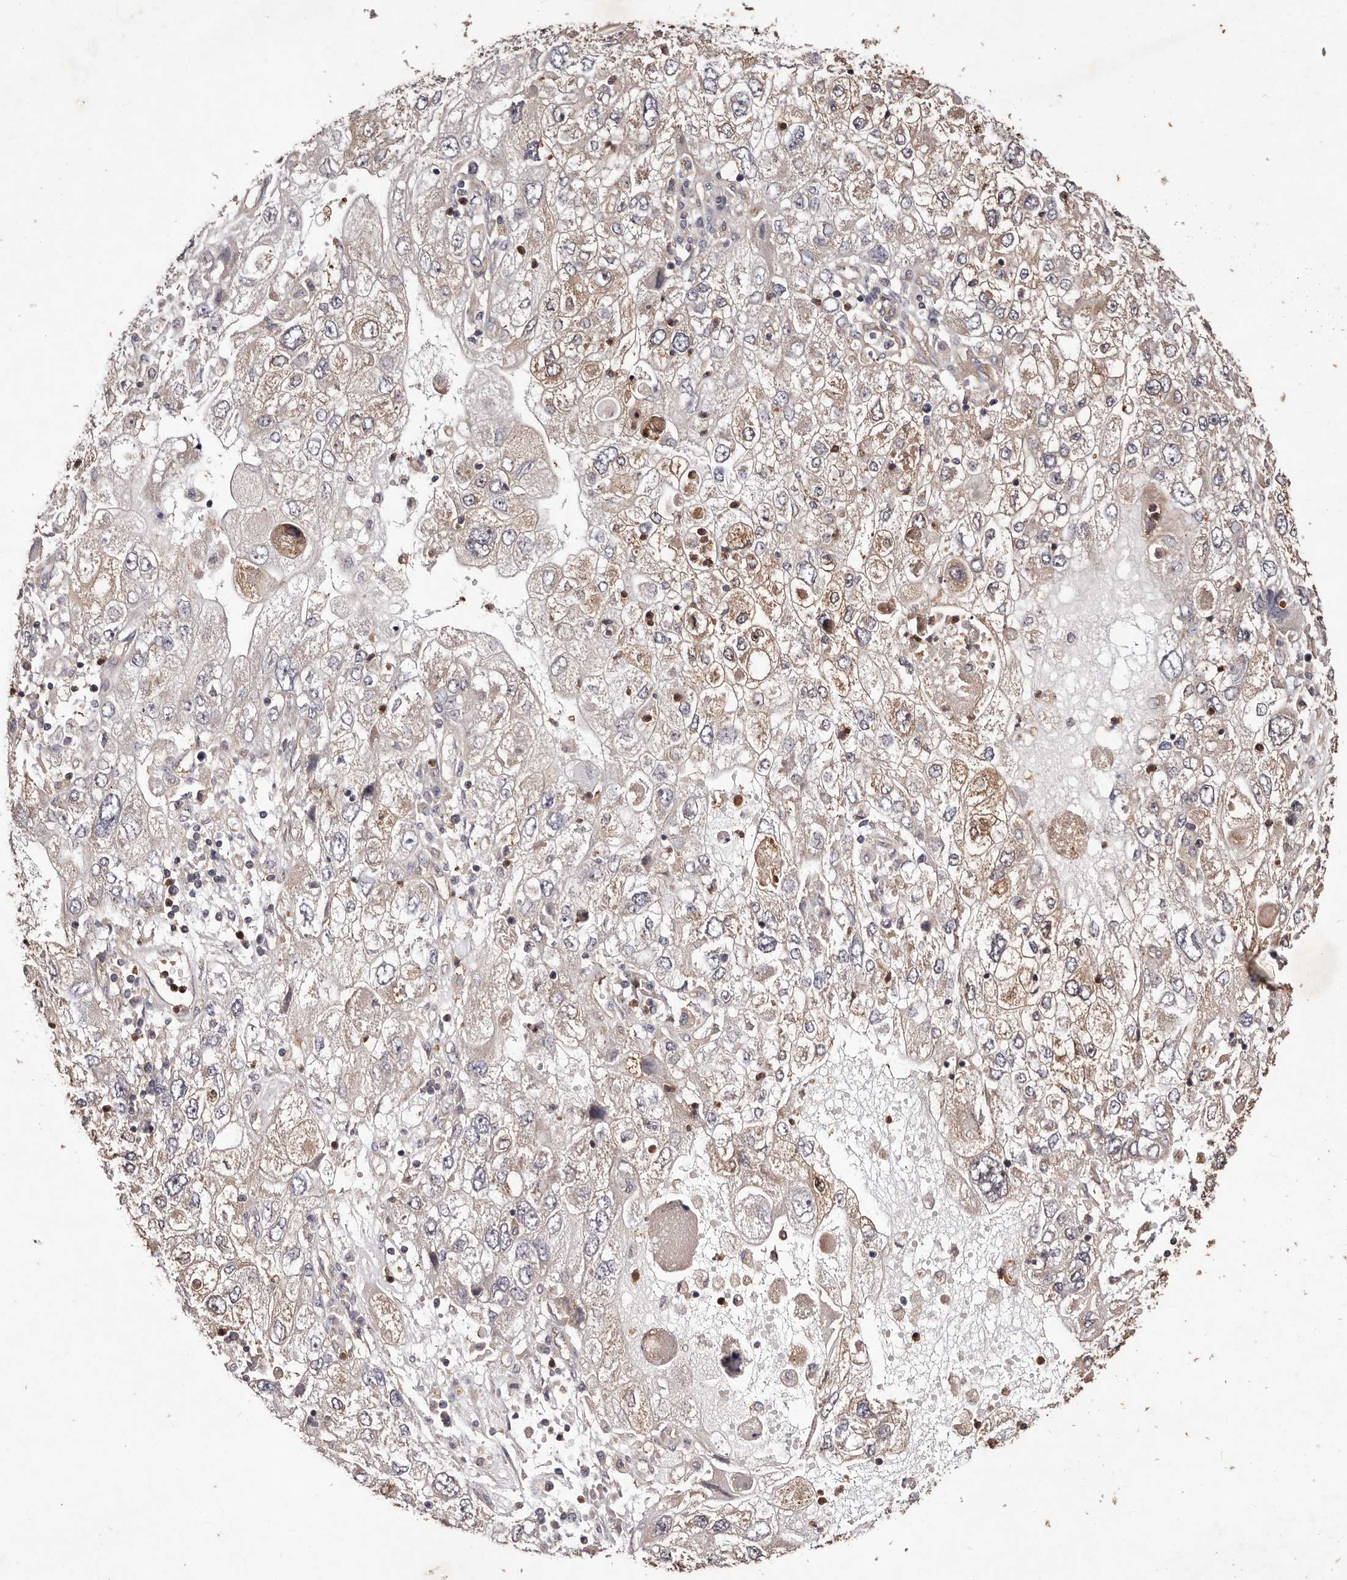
{"staining": {"intensity": "weak", "quantity": "25%-75%", "location": "cytoplasmic/membranous"}, "tissue": "endometrial cancer", "cell_type": "Tumor cells", "image_type": "cancer", "snomed": [{"axis": "morphology", "description": "Adenocarcinoma, NOS"}, {"axis": "topography", "description": "Endometrium"}], "caption": "Immunohistochemistry histopathology image of neoplastic tissue: endometrial cancer (adenocarcinoma) stained using IHC demonstrates low levels of weak protein expression localized specifically in the cytoplasmic/membranous of tumor cells, appearing as a cytoplasmic/membranous brown color.", "gene": "CCL14", "patient": {"sex": "female", "age": 49}}